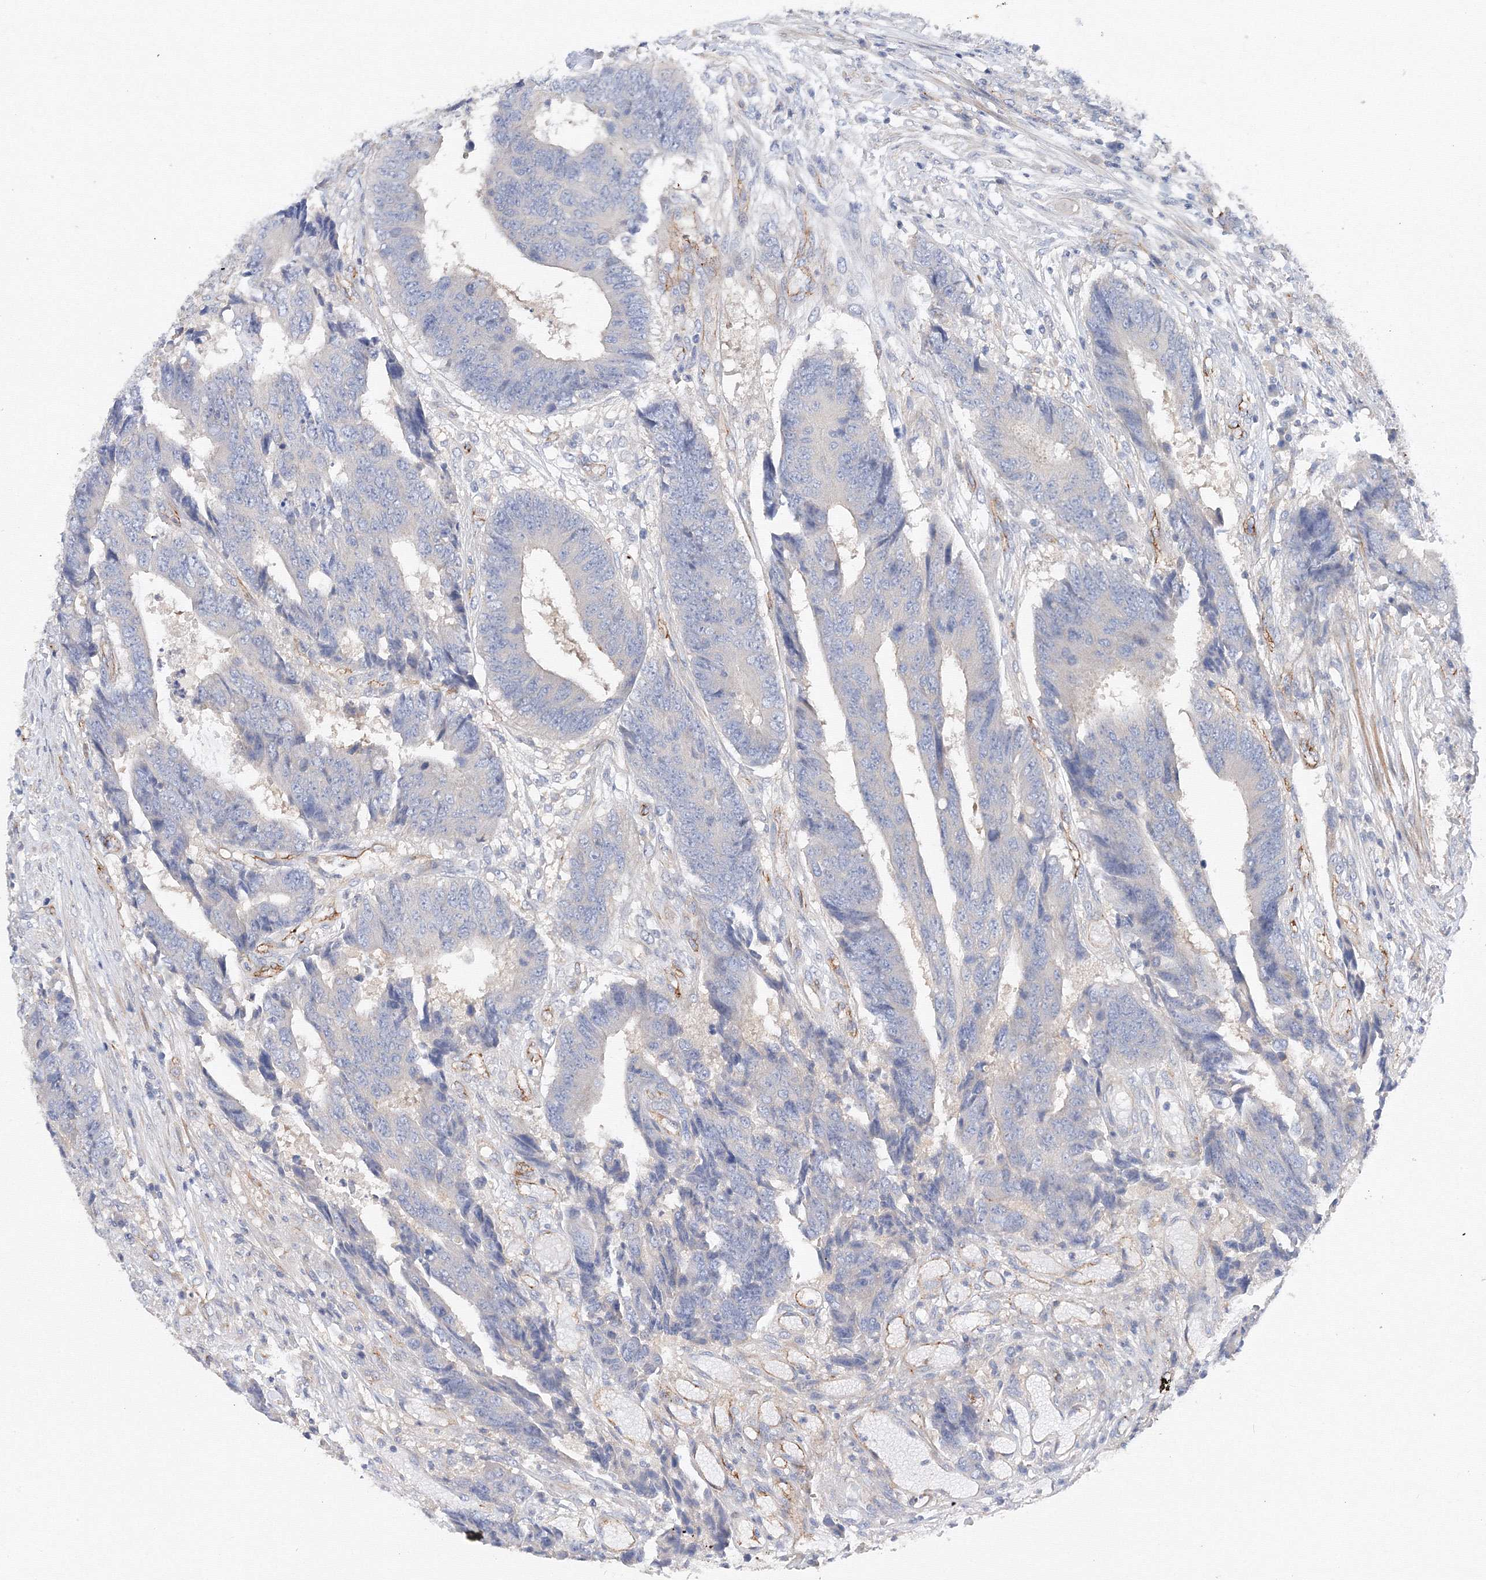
{"staining": {"intensity": "negative", "quantity": "none", "location": "none"}, "tissue": "colorectal cancer", "cell_type": "Tumor cells", "image_type": "cancer", "snomed": [{"axis": "morphology", "description": "Adenocarcinoma, NOS"}, {"axis": "topography", "description": "Rectum"}], "caption": "Immunohistochemical staining of human adenocarcinoma (colorectal) displays no significant staining in tumor cells.", "gene": "DIS3L2", "patient": {"sex": "male", "age": 84}}